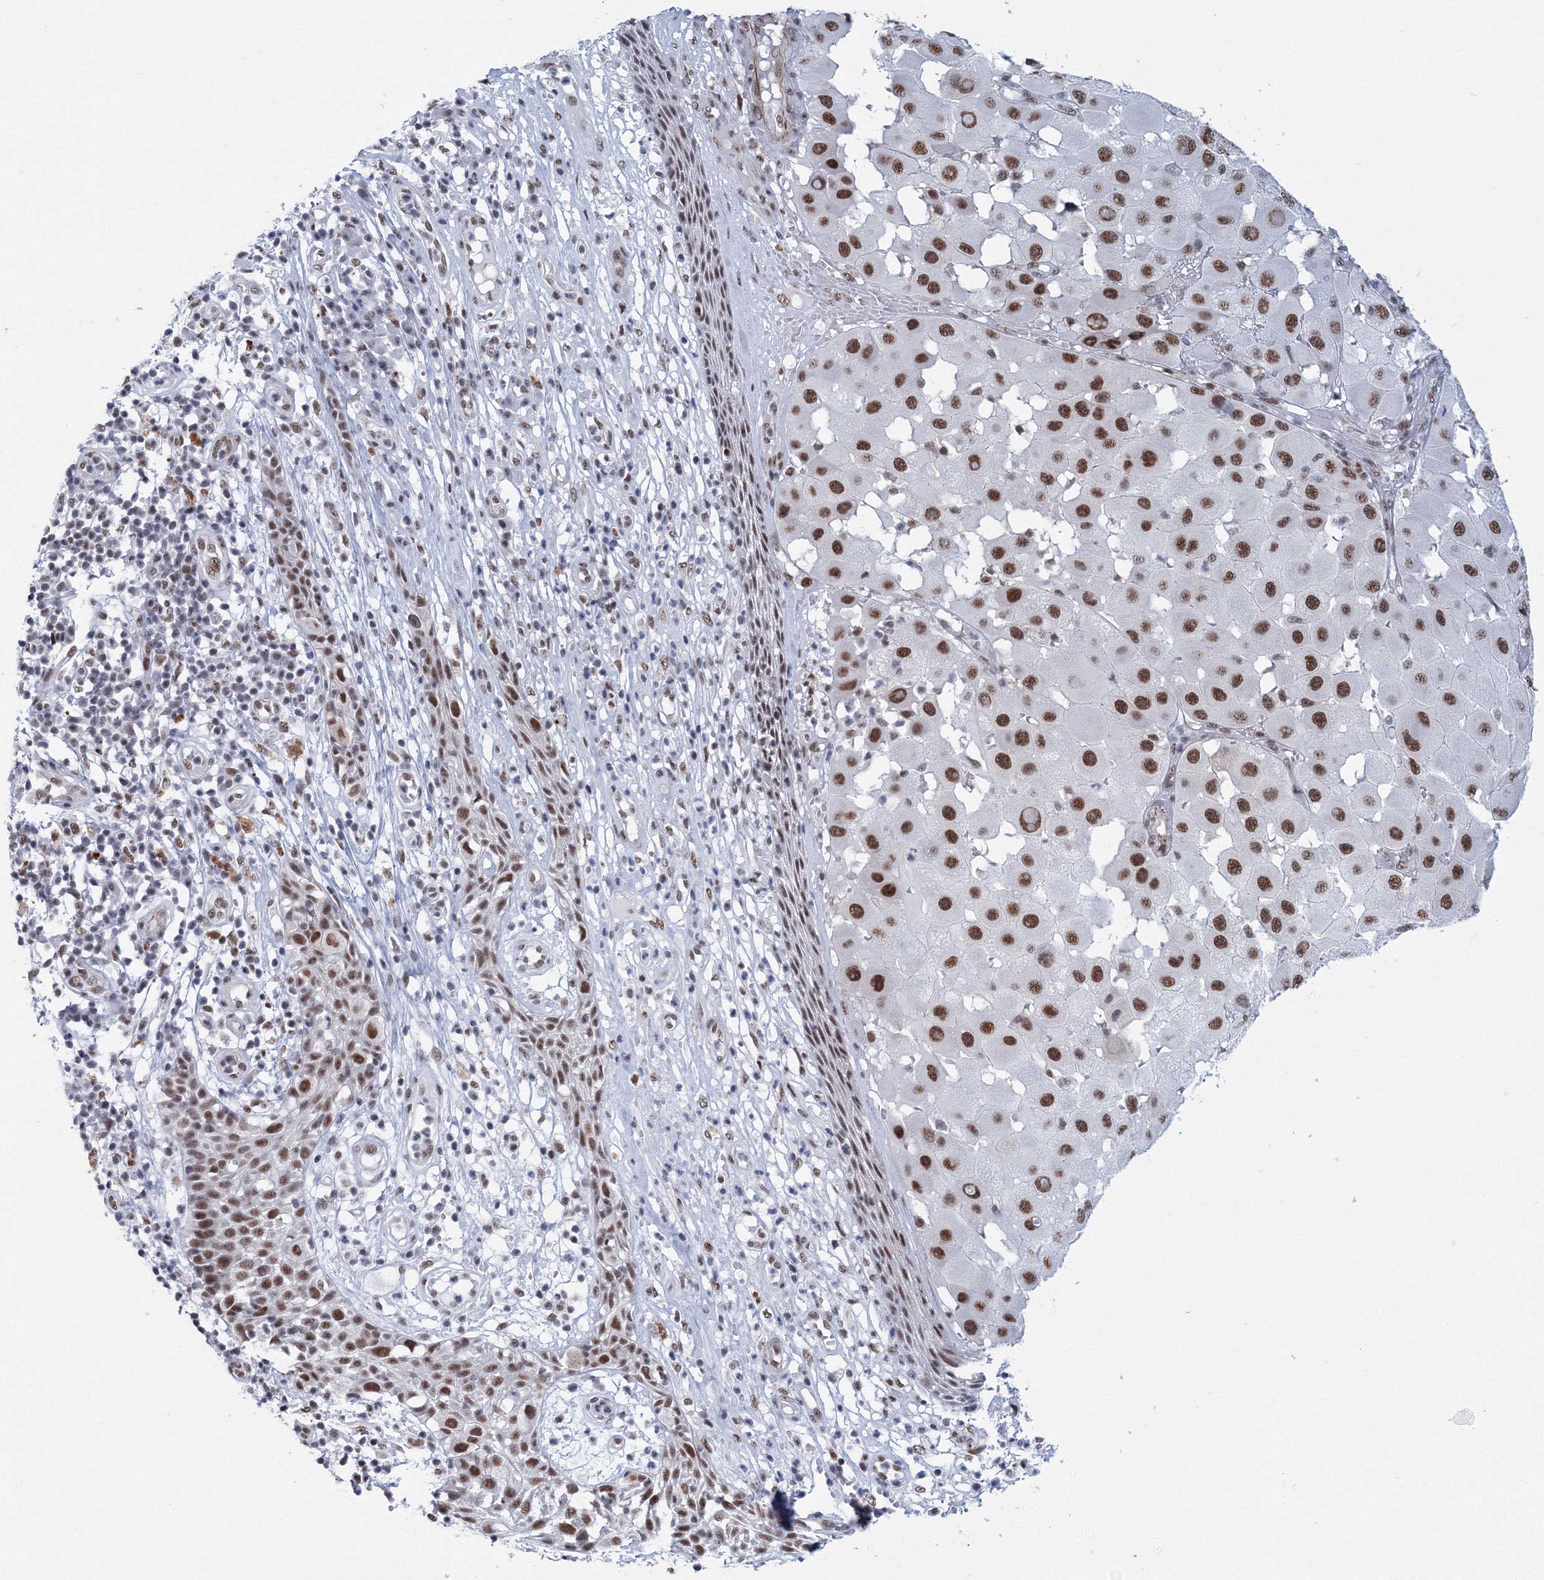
{"staining": {"intensity": "strong", "quantity": ">75%", "location": "nuclear"}, "tissue": "melanoma", "cell_type": "Tumor cells", "image_type": "cancer", "snomed": [{"axis": "morphology", "description": "Malignant melanoma, NOS"}, {"axis": "topography", "description": "Skin"}], "caption": "Brown immunohistochemical staining in melanoma exhibits strong nuclear staining in about >75% of tumor cells.", "gene": "SF3B6", "patient": {"sex": "female", "age": 81}}